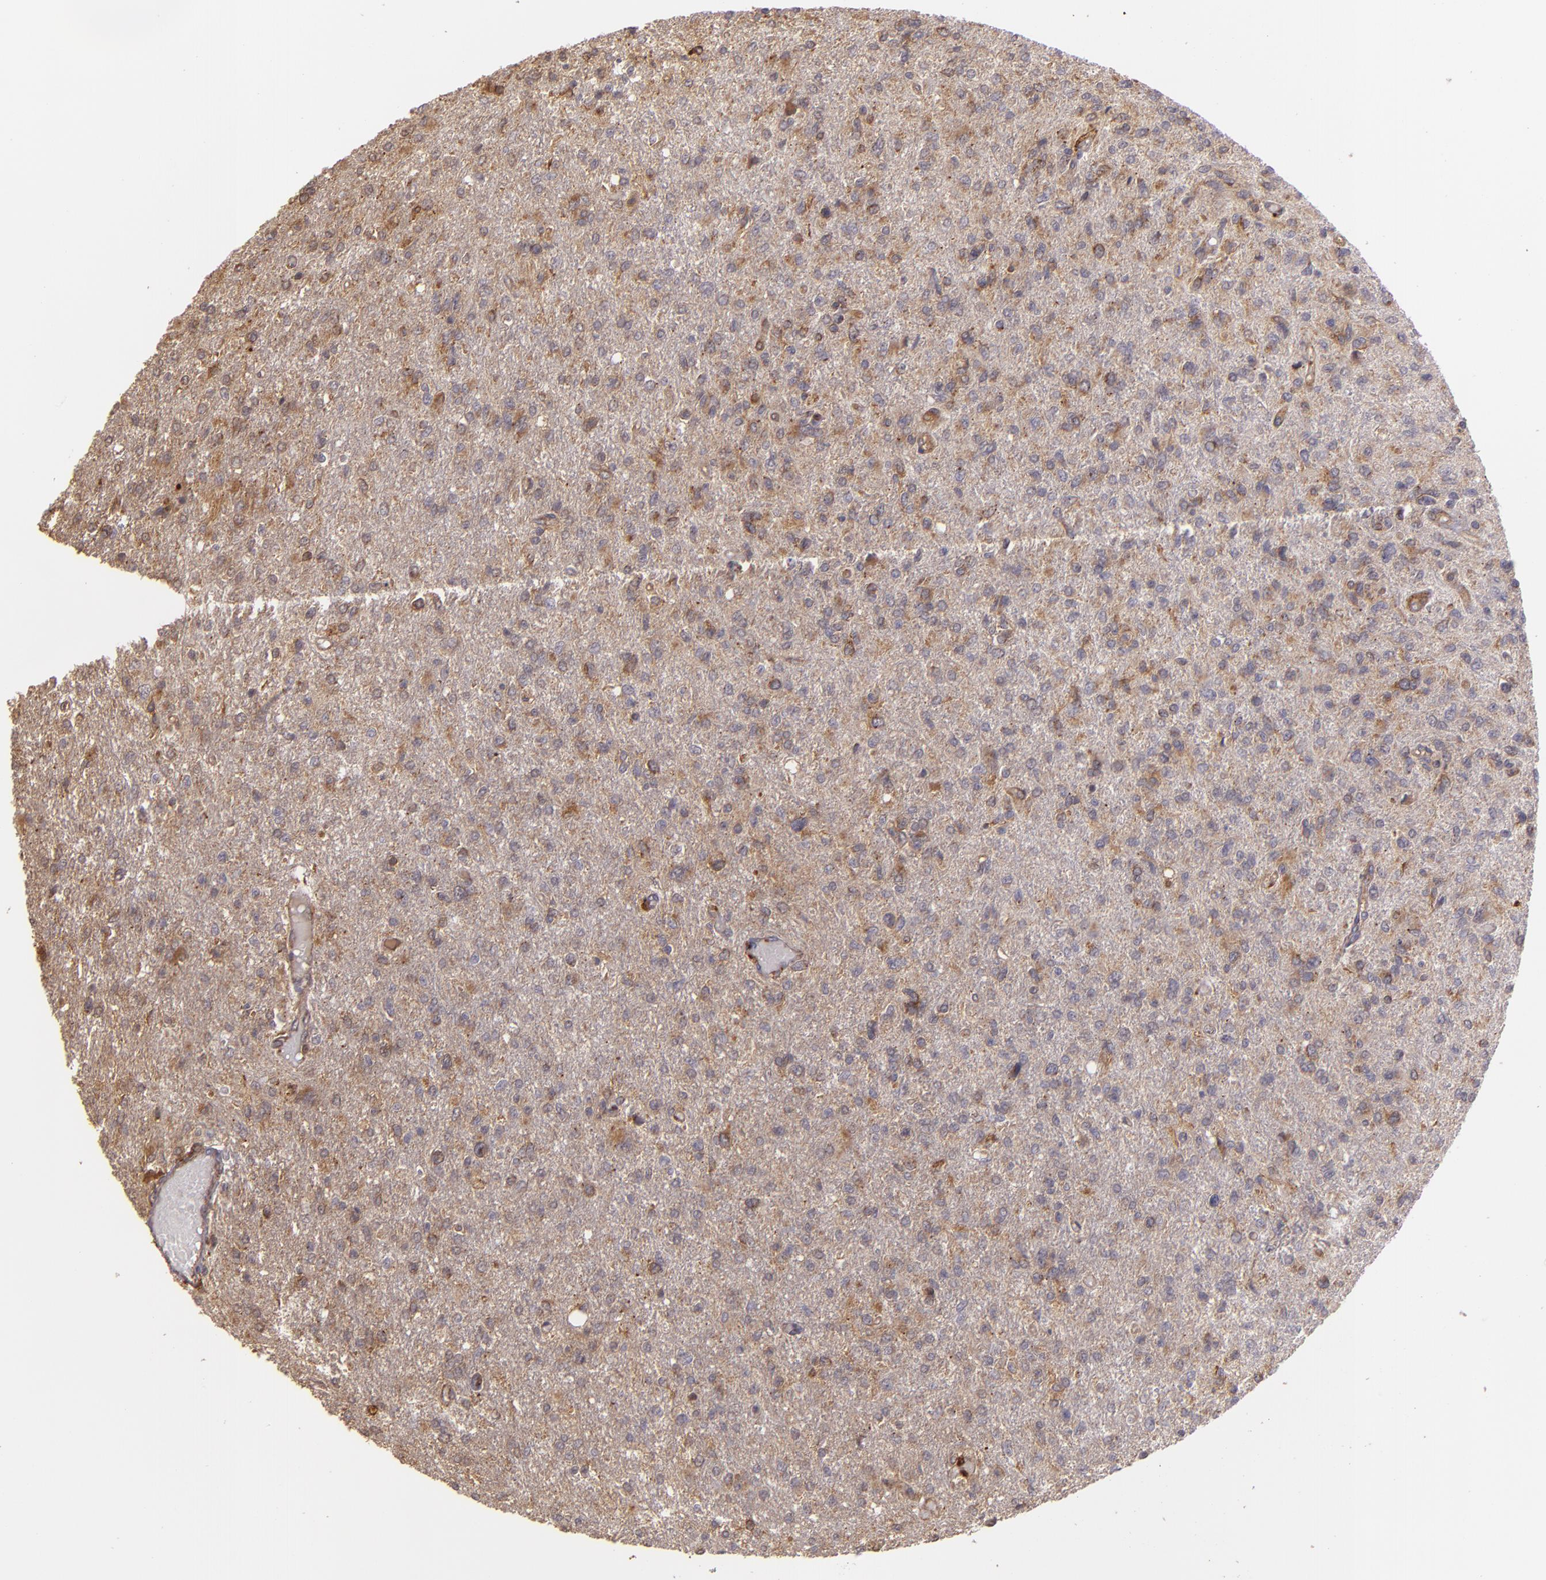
{"staining": {"intensity": "moderate", "quantity": ">75%", "location": "cytoplasmic/membranous"}, "tissue": "glioma", "cell_type": "Tumor cells", "image_type": "cancer", "snomed": [{"axis": "morphology", "description": "Glioma, malignant, High grade"}, {"axis": "topography", "description": "Cerebral cortex"}], "caption": "Moderate cytoplasmic/membranous staining is present in about >75% of tumor cells in glioma.", "gene": "ECE1", "patient": {"sex": "male", "age": 76}}